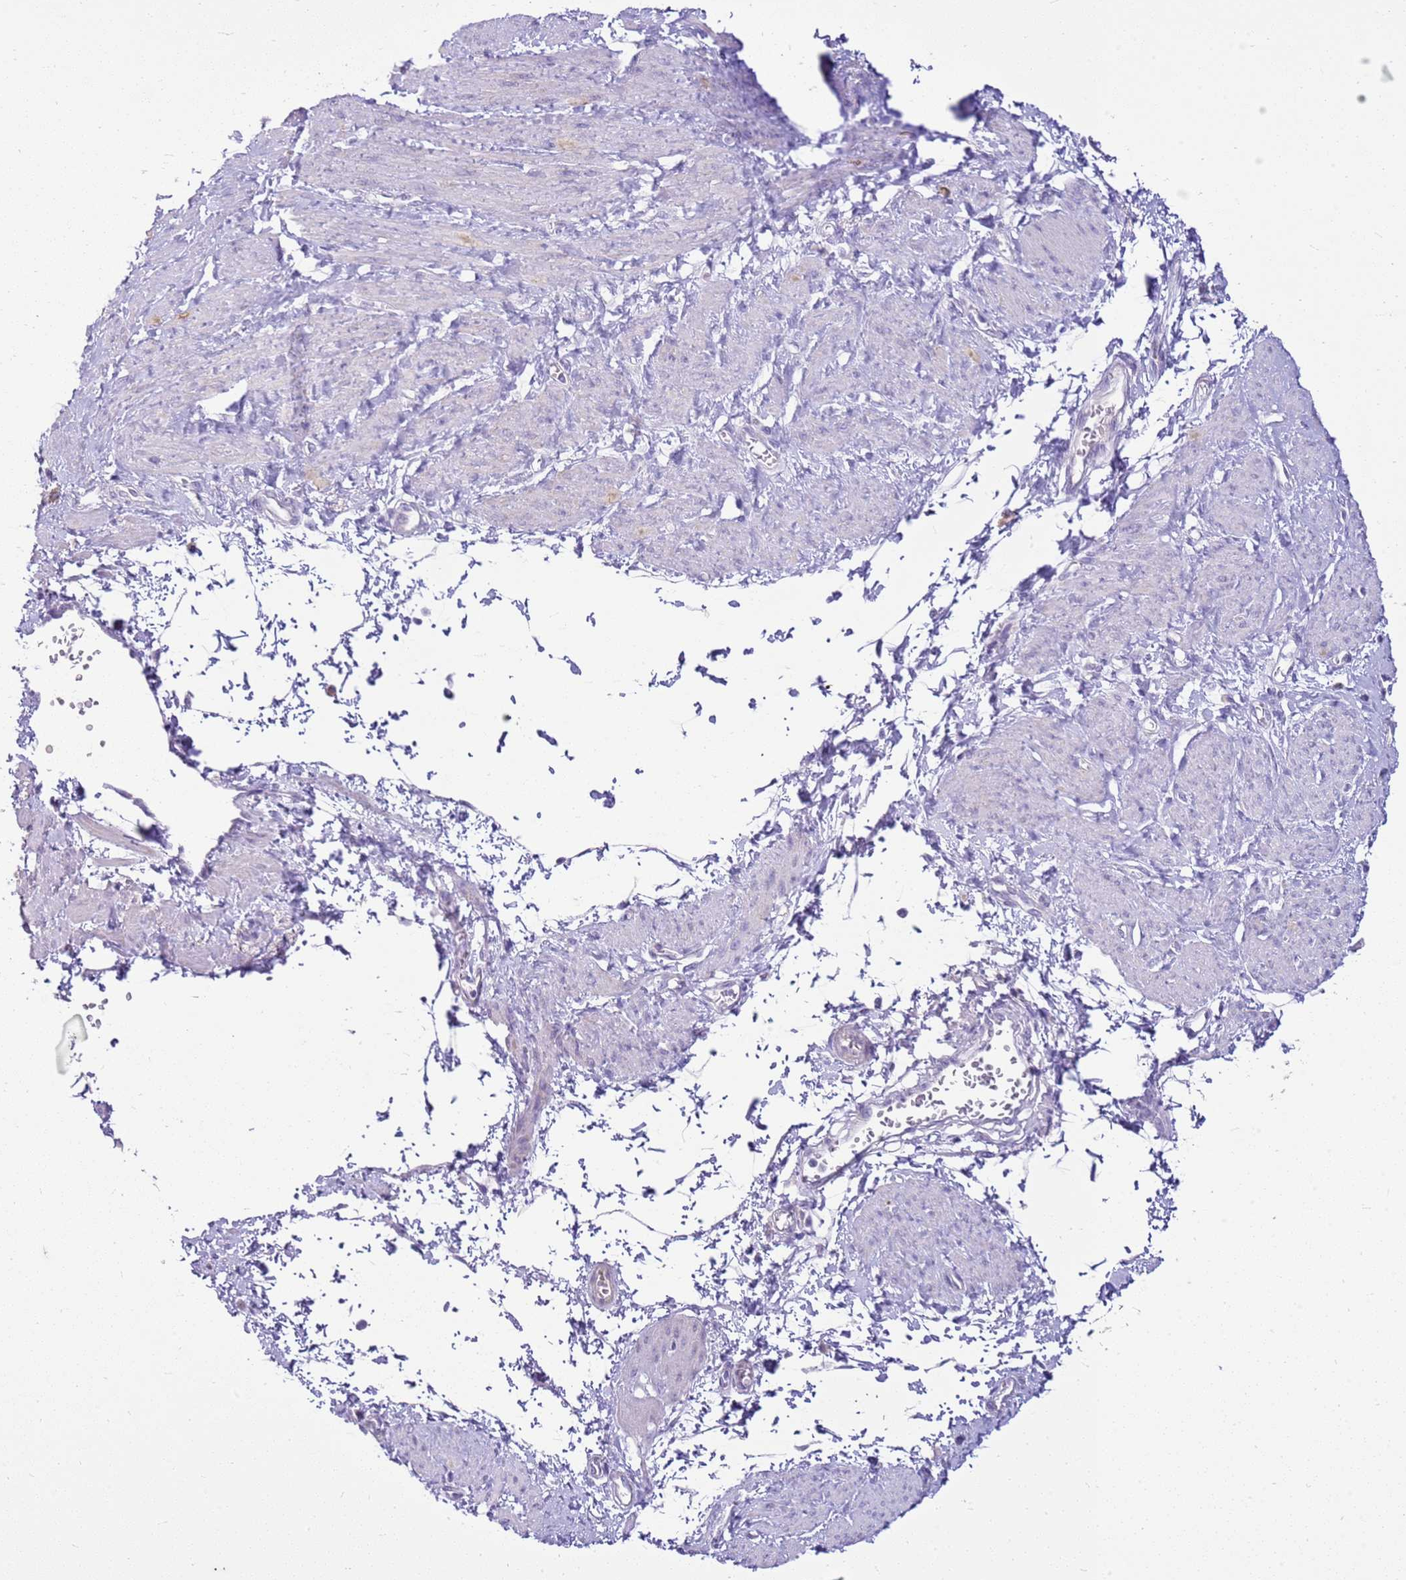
{"staining": {"intensity": "negative", "quantity": "none", "location": "none"}, "tissue": "smooth muscle", "cell_type": "Smooth muscle cells", "image_type": "normal", "snomed": [{"axis": "morphology", "description": "Normal tissue, NOS"}, {"axis": "topography", "description": "Smooth muscle"}, {"axis": "topography", "description": "Uterus"}], "caption": "The histopathology image exhibits no staining of smooth muscle cells in unremarkable smooth muscle.", "gene": "FABP2", "patient": {"sex": "female", "age": 39}}